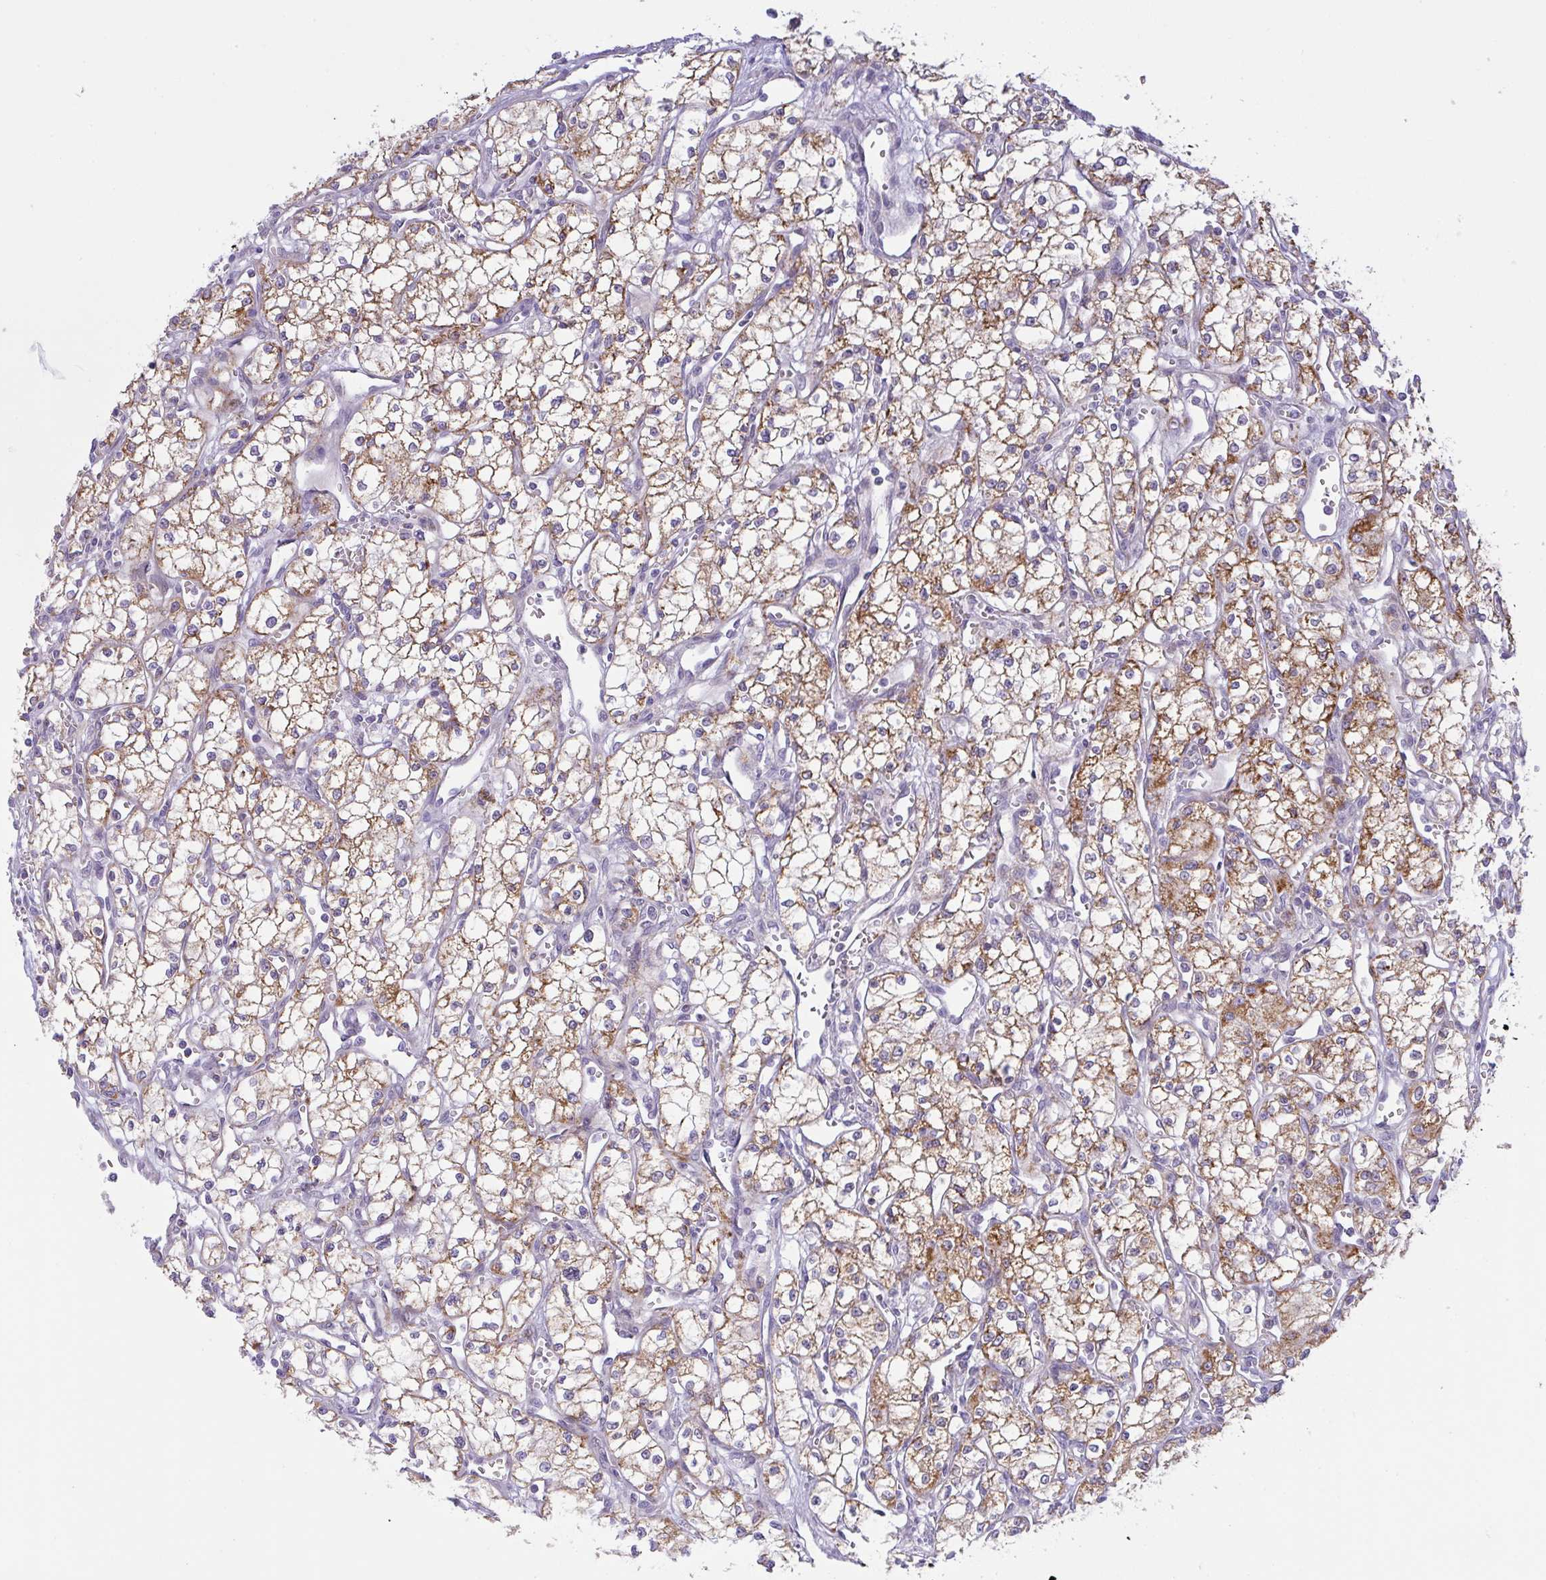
{"staining": {"intensity": "moderate", "quantity": ">75%", "location": "cytoplasmic/membranous"}, "tissue": "renal cancer", "cell_type": "Tumor cells", "image_type": "cancer", "snomed": [{"axis": "morphology", "description": "Adenocarcinoma, NOS"}, {"axis": "topography", "description": "Kidney"}], "caption": "IHC micrograph of neoplastic tissue: renal adenocarcinoma stained using immunohistochemistry (IHC) demonstrates medium levels of moderate protein expression localized specifically in the cytoplasmic/membranous of tumor cells, appearing as a cytoplasmic/membranous brown color.", "gene": "CHDH", "patient": {"sex": "male", "age": 59}}